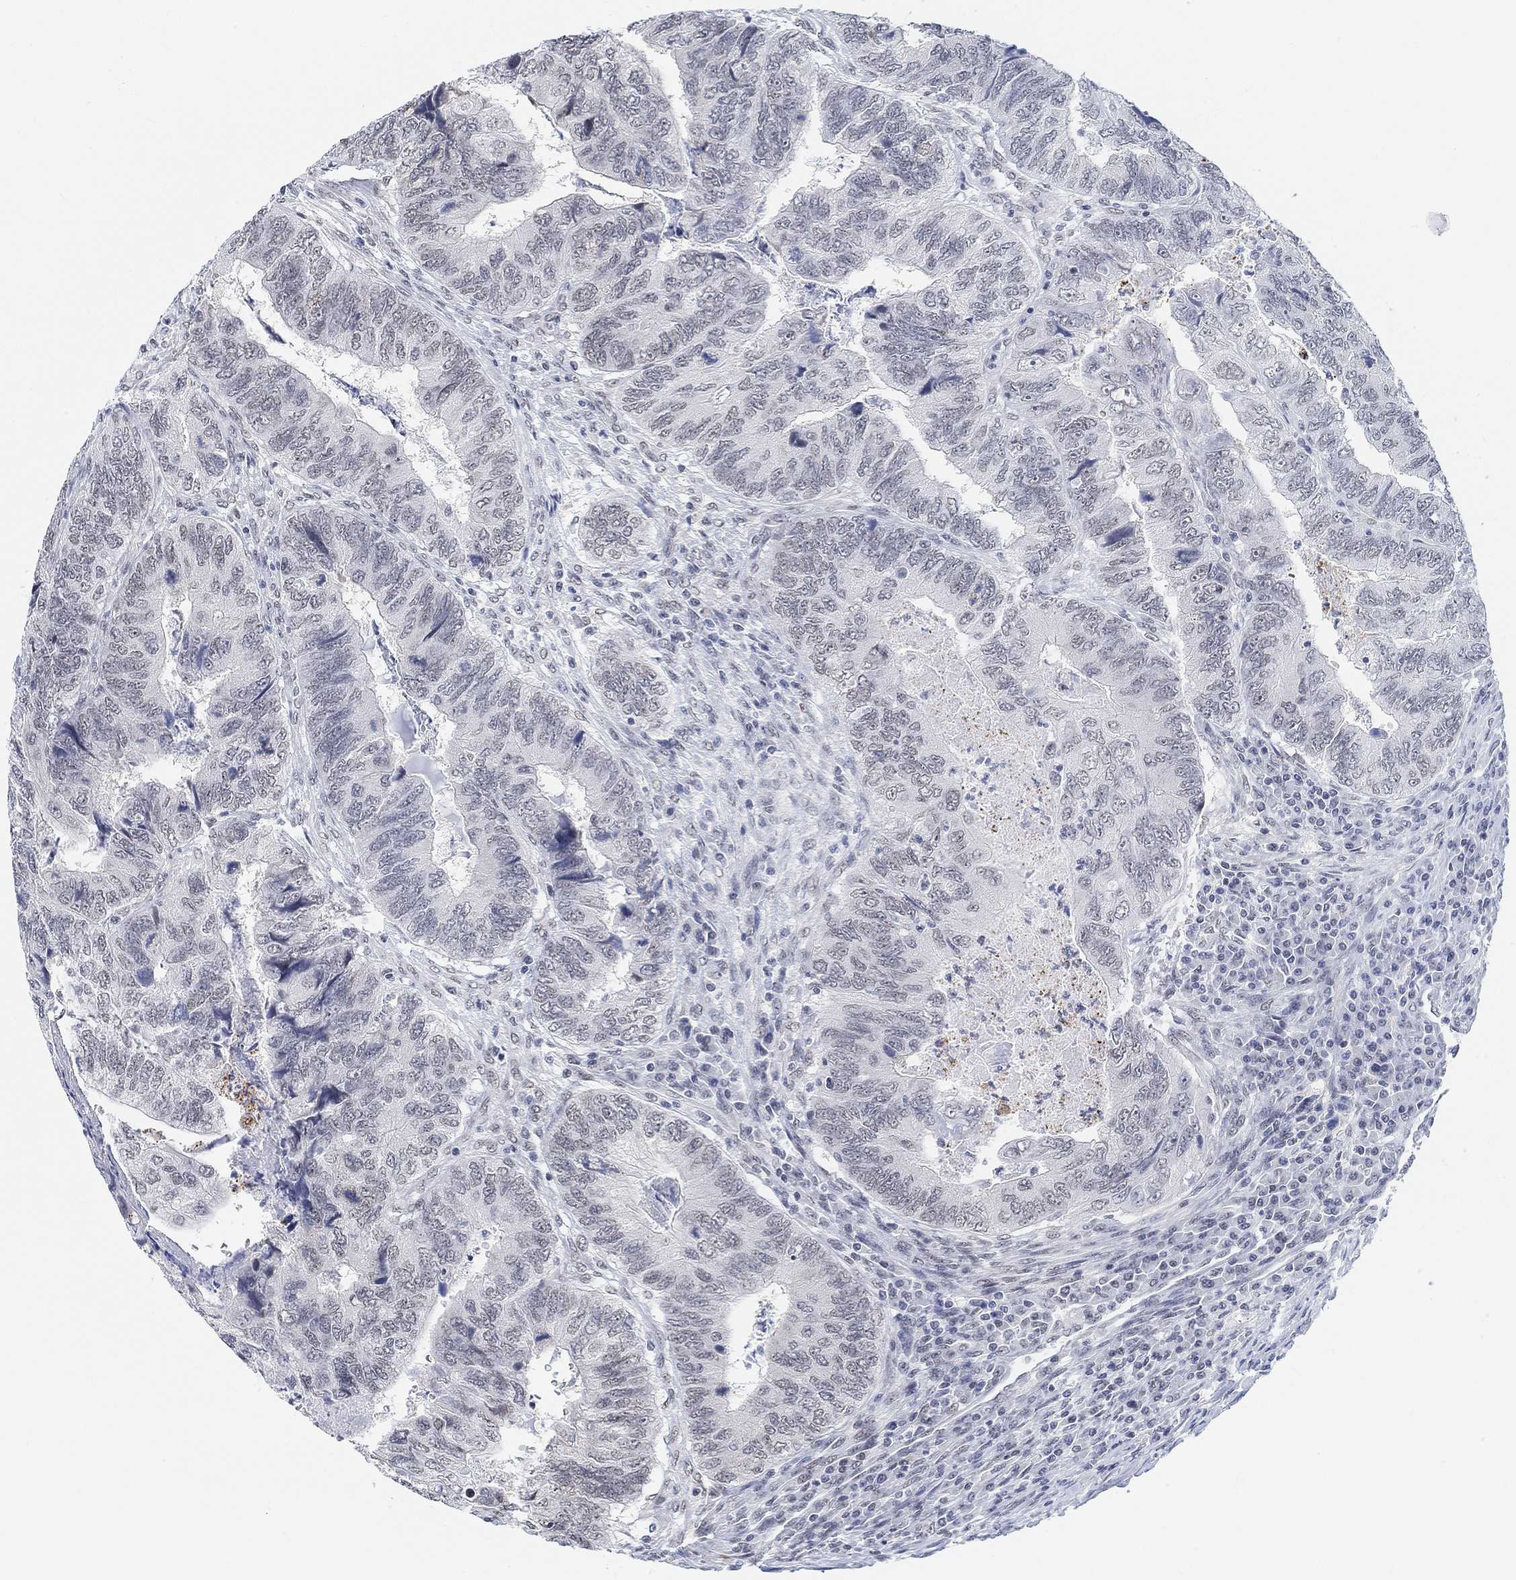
{"staining": {"intensity": "weak", "quantity": "<25%", "location": "nuclear"}, "tissue": "colorectal cancer", "cell_type": "Tumor cells", "image_type": "cancer", "snomed": [{"axis": "morphology", "description": "Adenocarcinoma, NOS"}, {"axis": "topography", "description": "Colon"}], "caption": "Tumor cells are negative for protein expression in human colorectal cancer.", "gene": "PURG", "patient": {"sex": "female", "age": 67}}